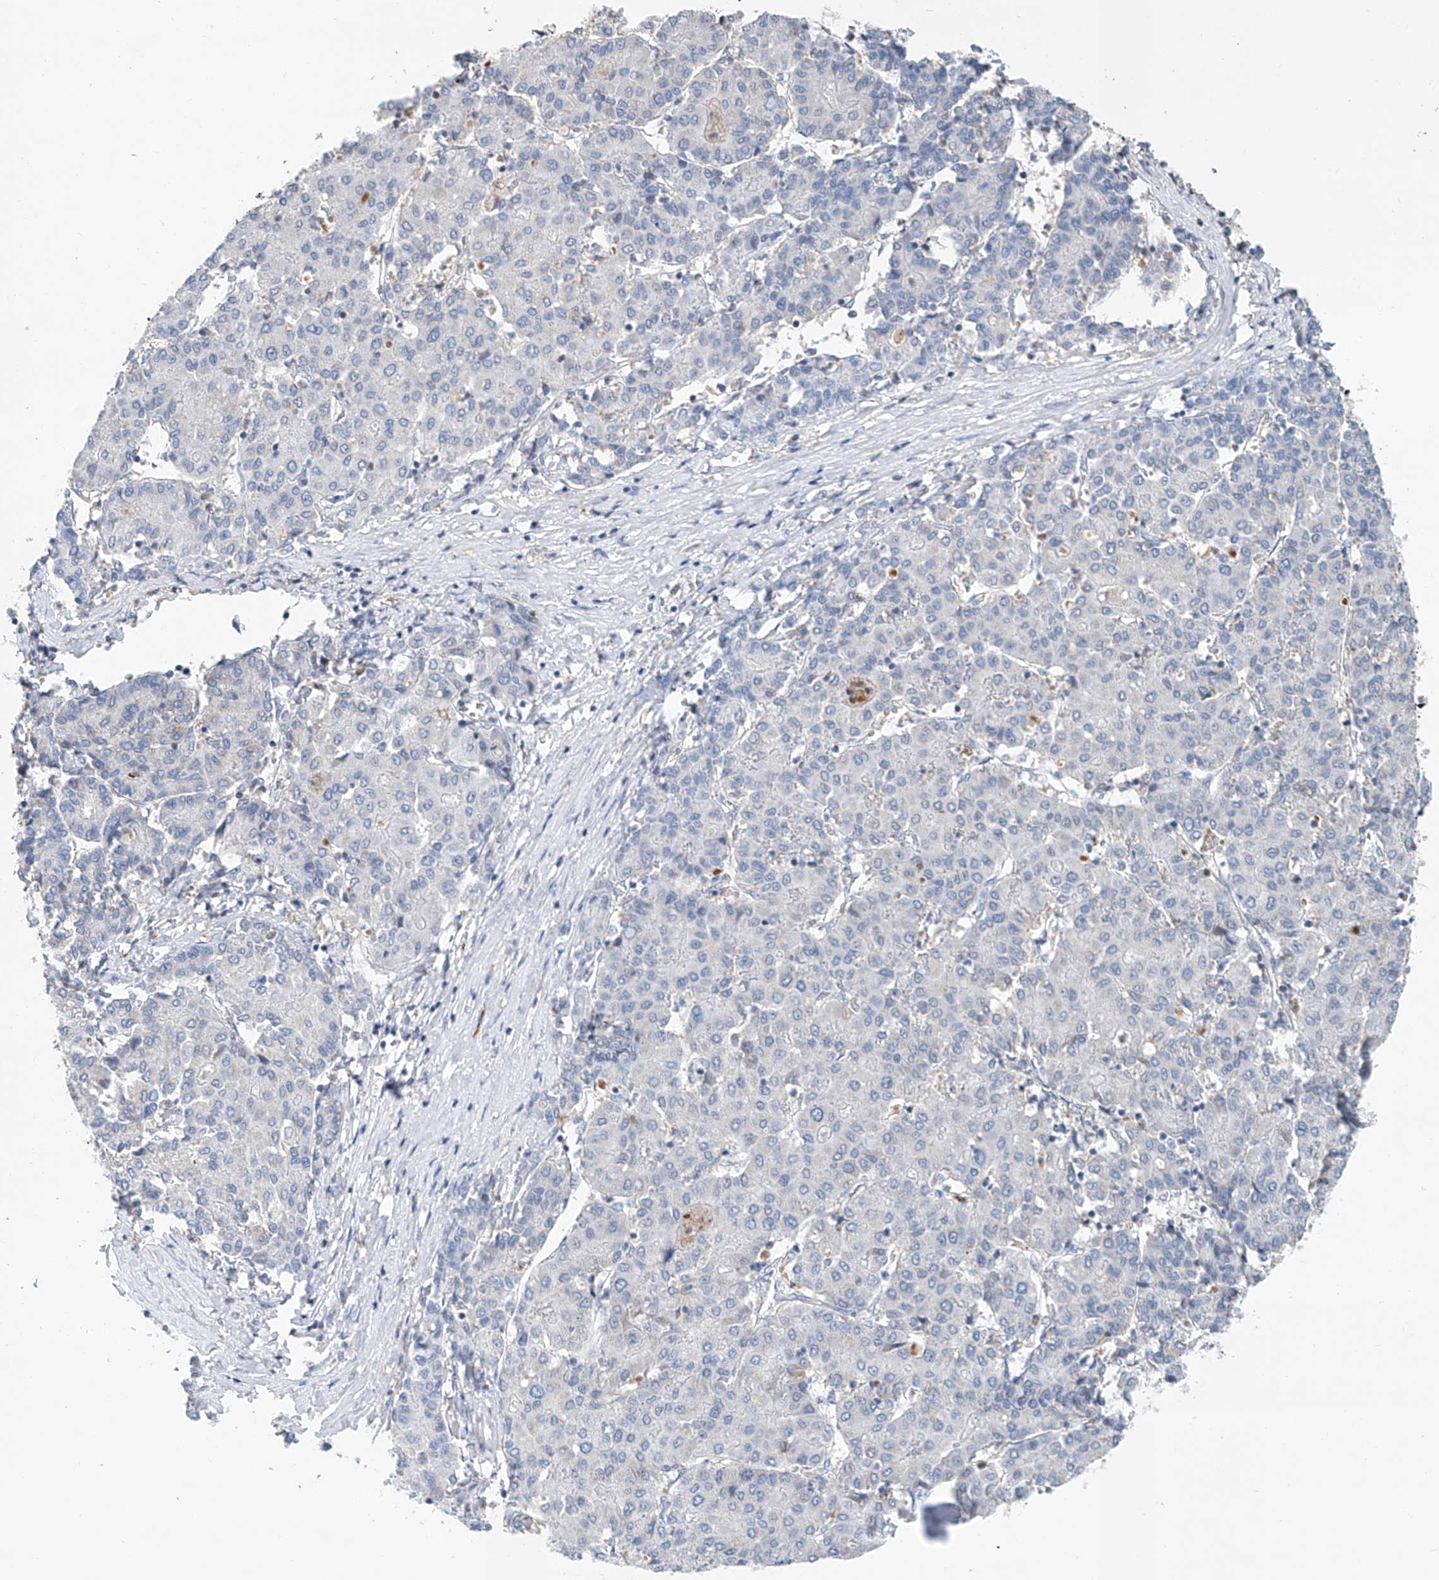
{"staining": {"intensity": "negative", "quantity": "none", "location": "none"}, "tissue": "liver cancer", "cell_type": "Tumor cells", "image_type": "cancer", "snomed": [{"axis": "morphology", "description": "Carcinoma, Hepatocellular, NOS"}, {"axis": "topography", "description": "Liver"}], "caption": "This is an immunohistochemistry (IHC) micrograph of hepatocellular carcinoma (liver). There is no expression in tumor cells.", "gene": "KLF15", "patient": {"sex": "male", "age": 65}}